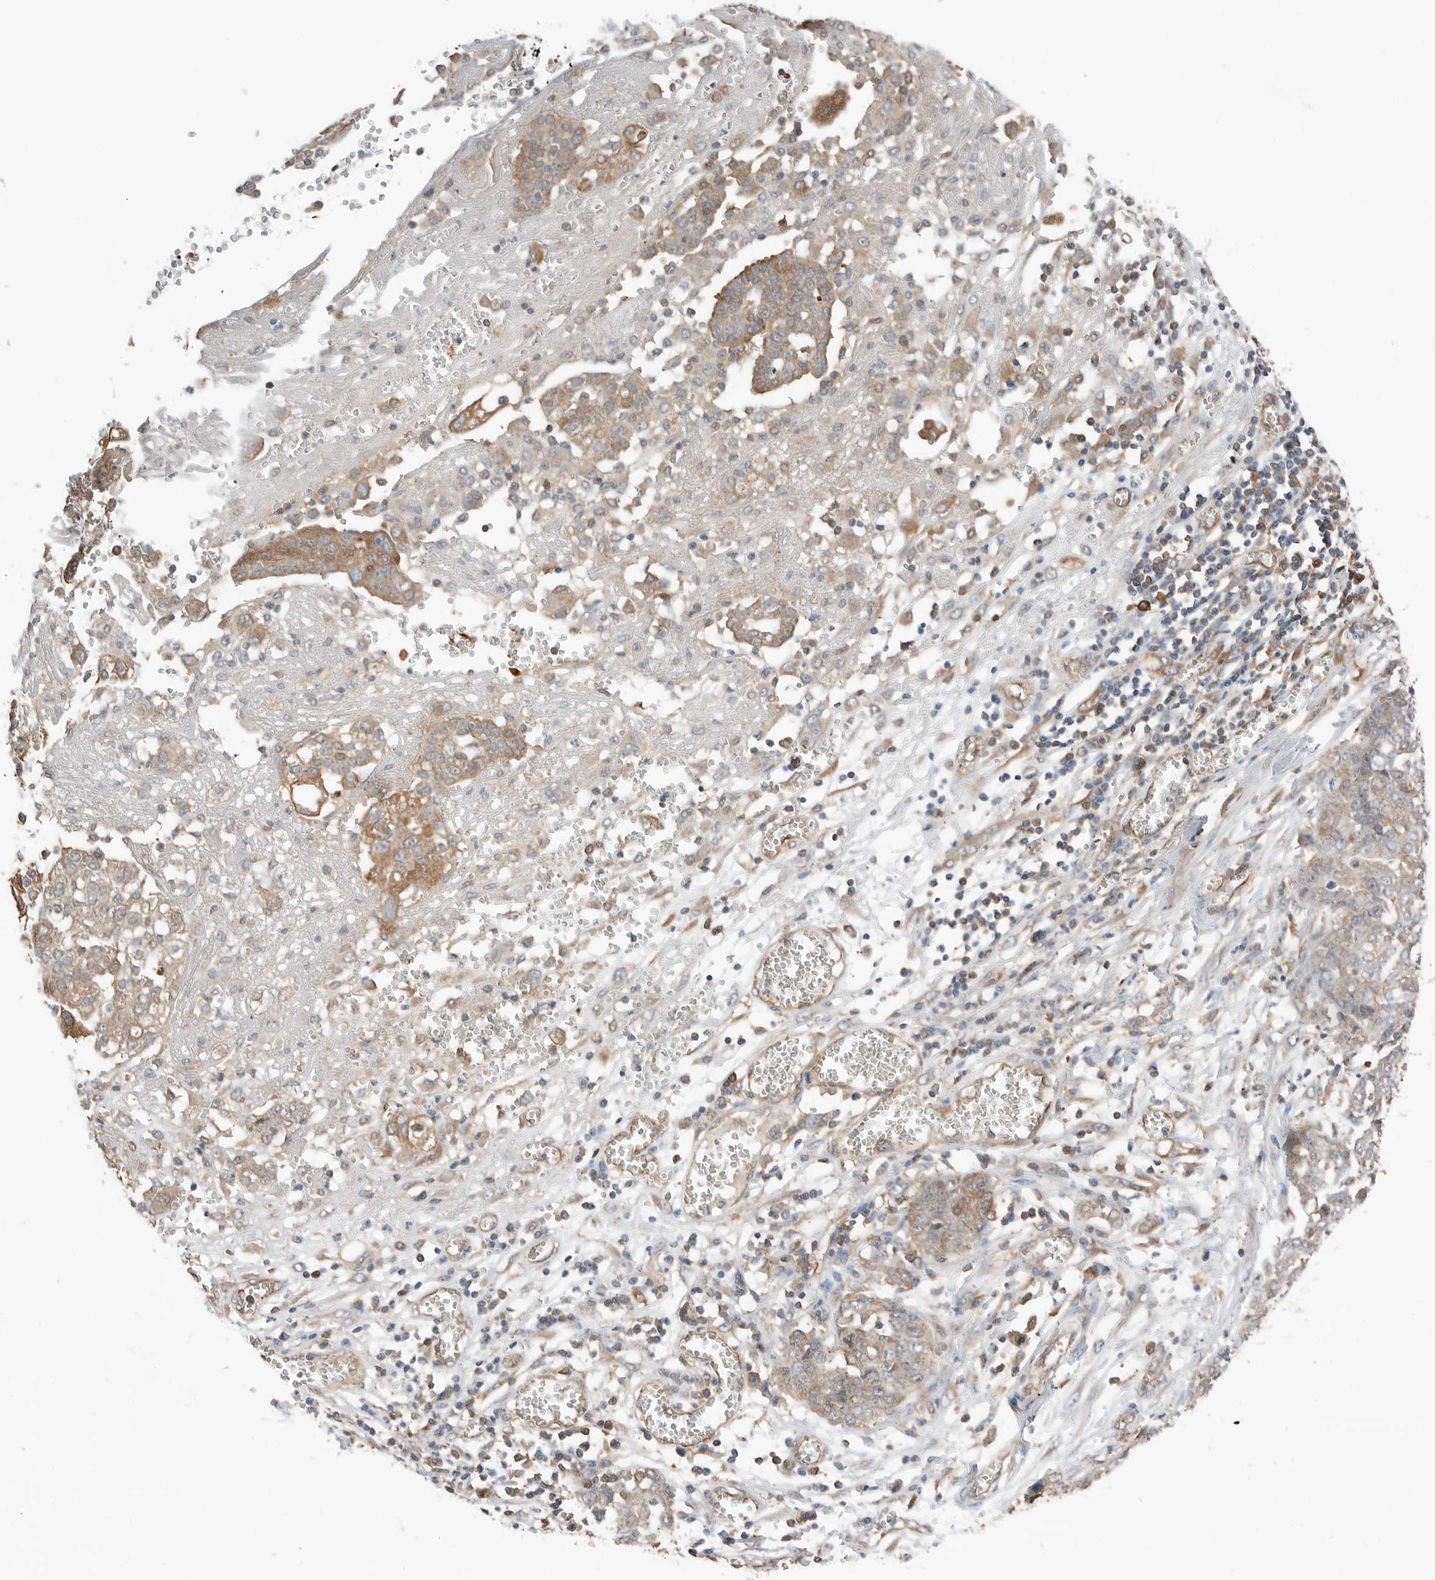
{"staining": {"intensity": "moderate", "quantity": ">75%", "location": "cytoplasmic/membranous"}, "tissue": "ovarian cancer", "cell_type": "Tumor cells", "image_type": "cancer", "snomed": [{"axis": "morphology", "description": "Cystadenocarcinoma, serous, NOS"}, {"axis": "topography", "description": "Soft tissue"}, {"axis": "topography", "description": "Ovary"}], "caption": "This is an image of immunohistochemistry staining of ovarian cancer (serous cystadenocarcinoma), which shows moderate staining in the cytoplasmic/membranous of tumor cells.", "gene": "XPNPEP1", "patient": {"sex": "female", "age": 57}}